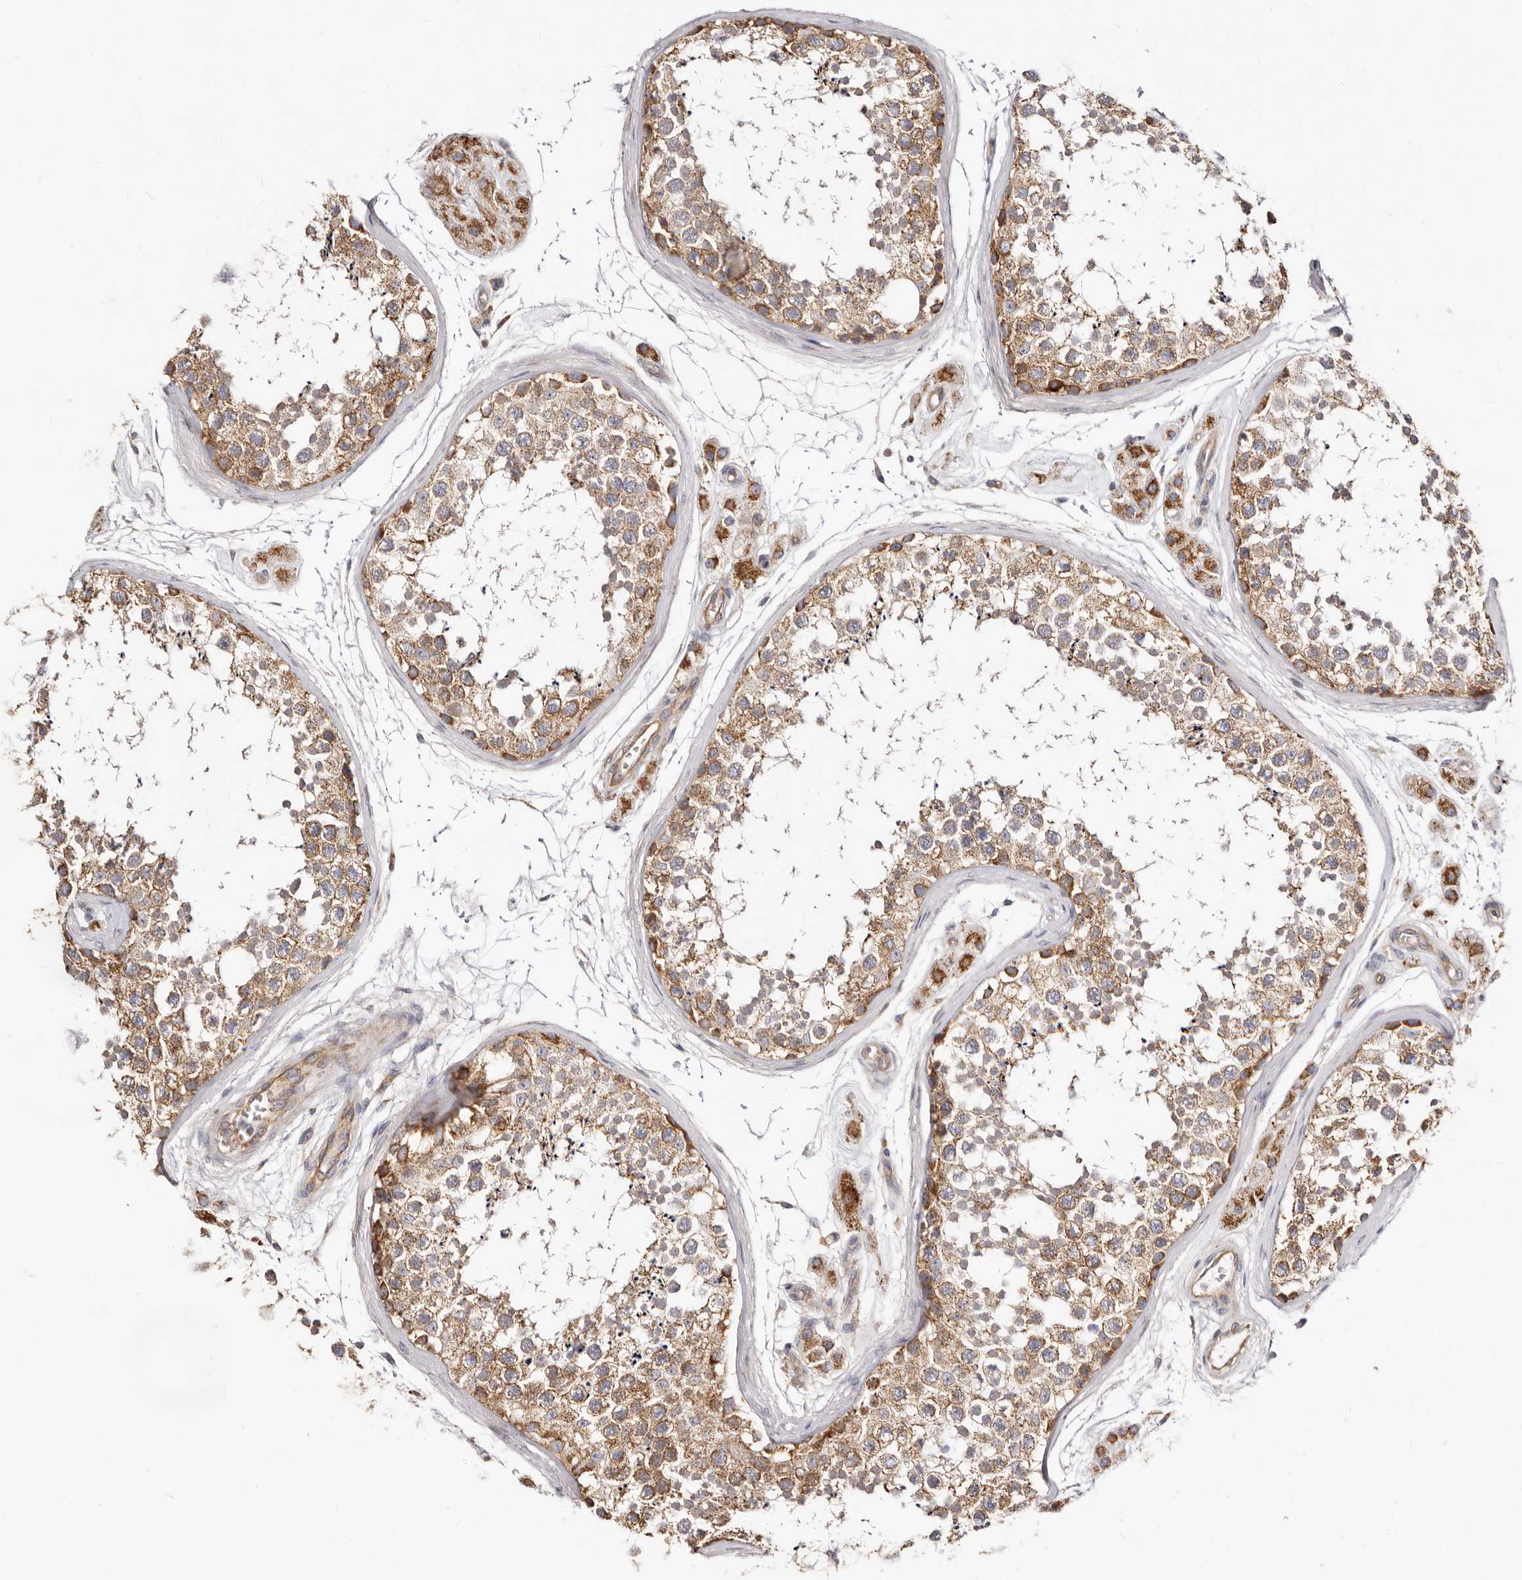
{"staining": {"intensity": "moderate", "quantity": ">75%", "location": "cytoplasmic/membranous"}, "tissue": "testis", "cell_type": "Cells in seminiferous ducts", "image_type": "normal", "snomed": [{"axis": "morphology", "description": "Normal tissue, NOS"}, {"axis": "topography", "description": "Testis"}], "caption": "IHC image of unremarkable testis: human testis stained using IHC reveals medium levels of moderate protein expression localized specifically in the cytoplasmic/membranous of cells in seminiferous ducts, appearing as a cytoplasmic/membranous brown color.", "gene": "BAIAP2L1", "patient": {"sex": "male", "age": 56}}